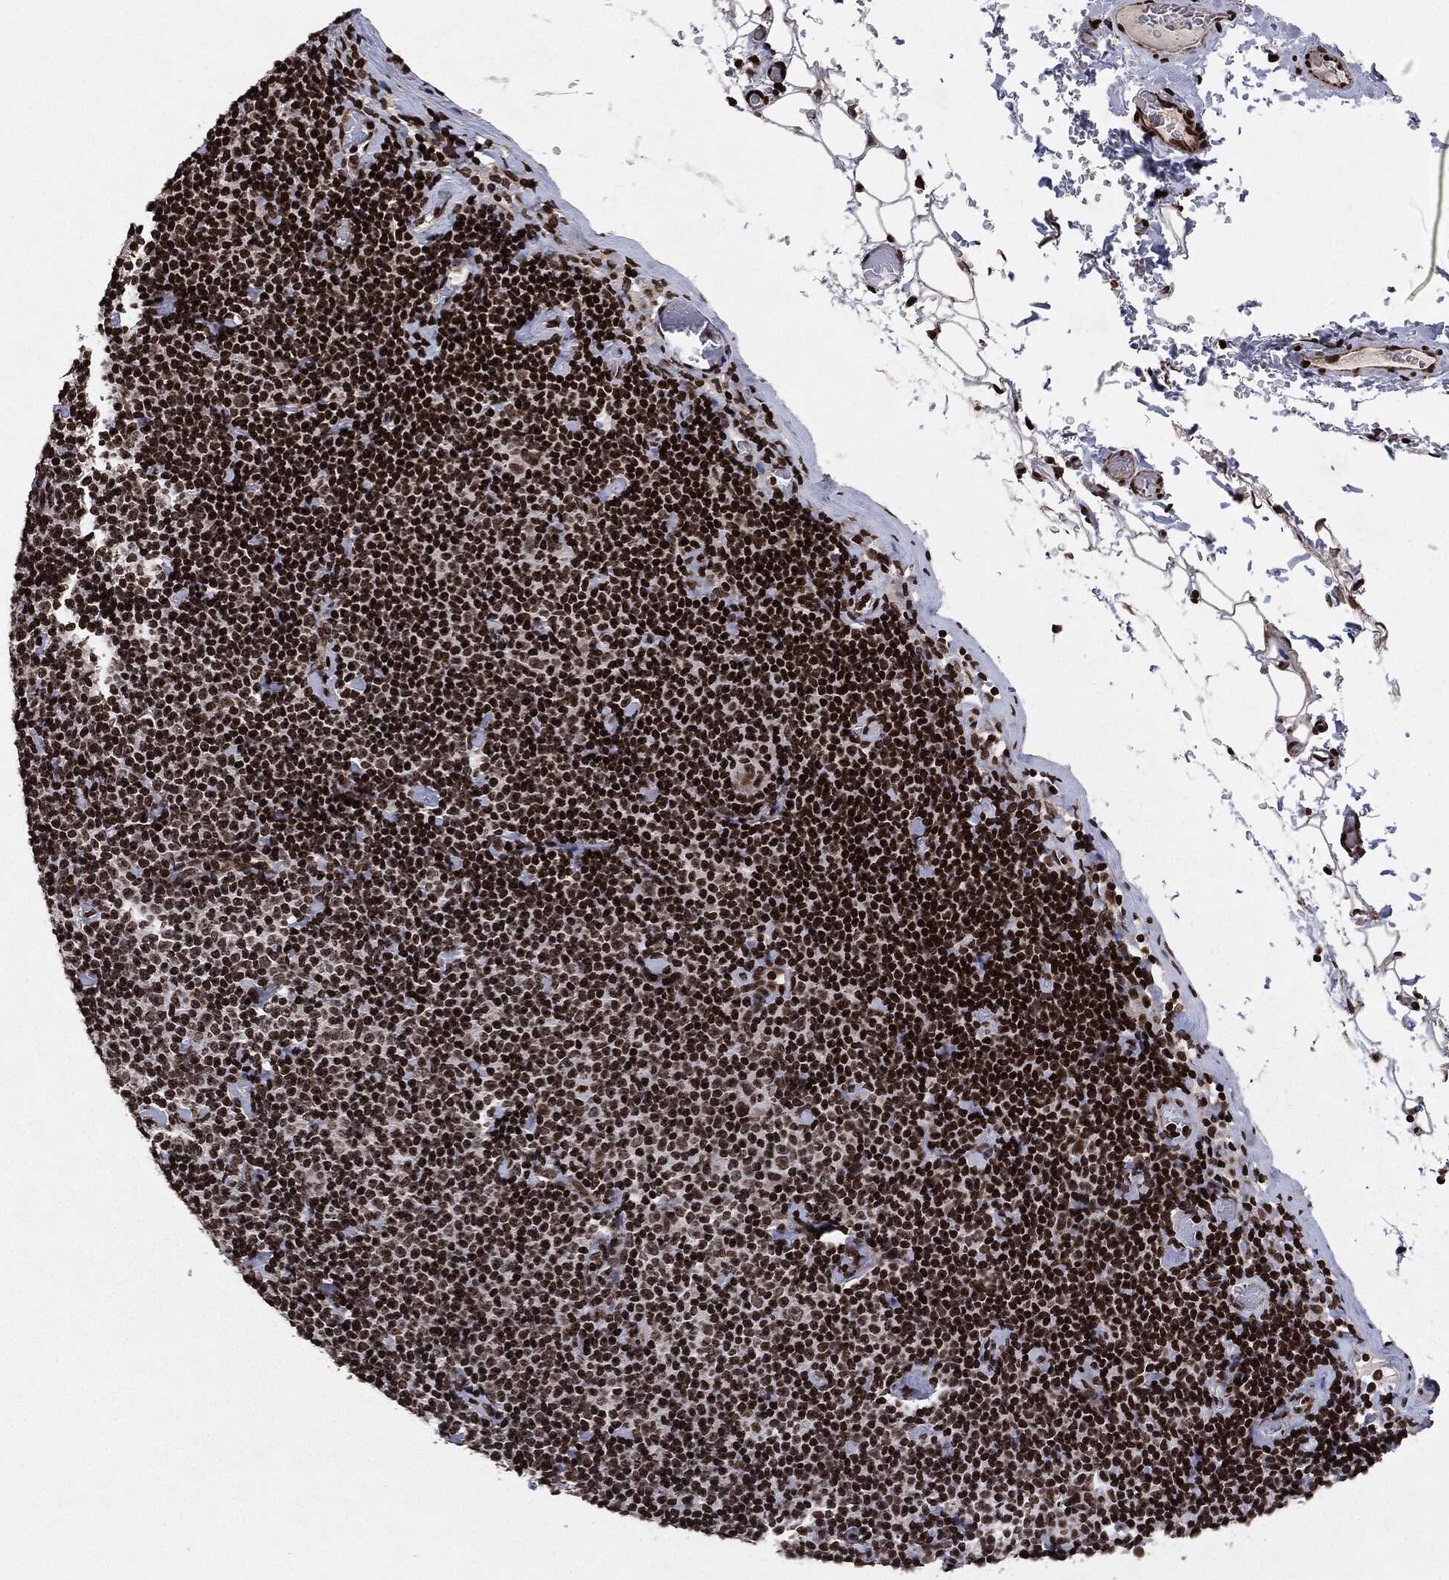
{"staining": {"intensity": "strong", "quantity": ">75%", "location": "nuclear"}, "tissue": "lymphoma", "cell_type": "Tumor cells", "image_type": "cancer", "snomed": [{"axis": "morphology", "description": "Malignant lymphoma, non-Hodgkin's type, Low grade"}, {"axis": "topography", "description": "Lymph node"}], "caption": "Low-grade malignant lymphoma, non-Hodgkin's type tissue shows strong nuclear positivity in about >75% of tumor cells", "gene": "JUN", "patient": {"sex": "male", "age": 81}}